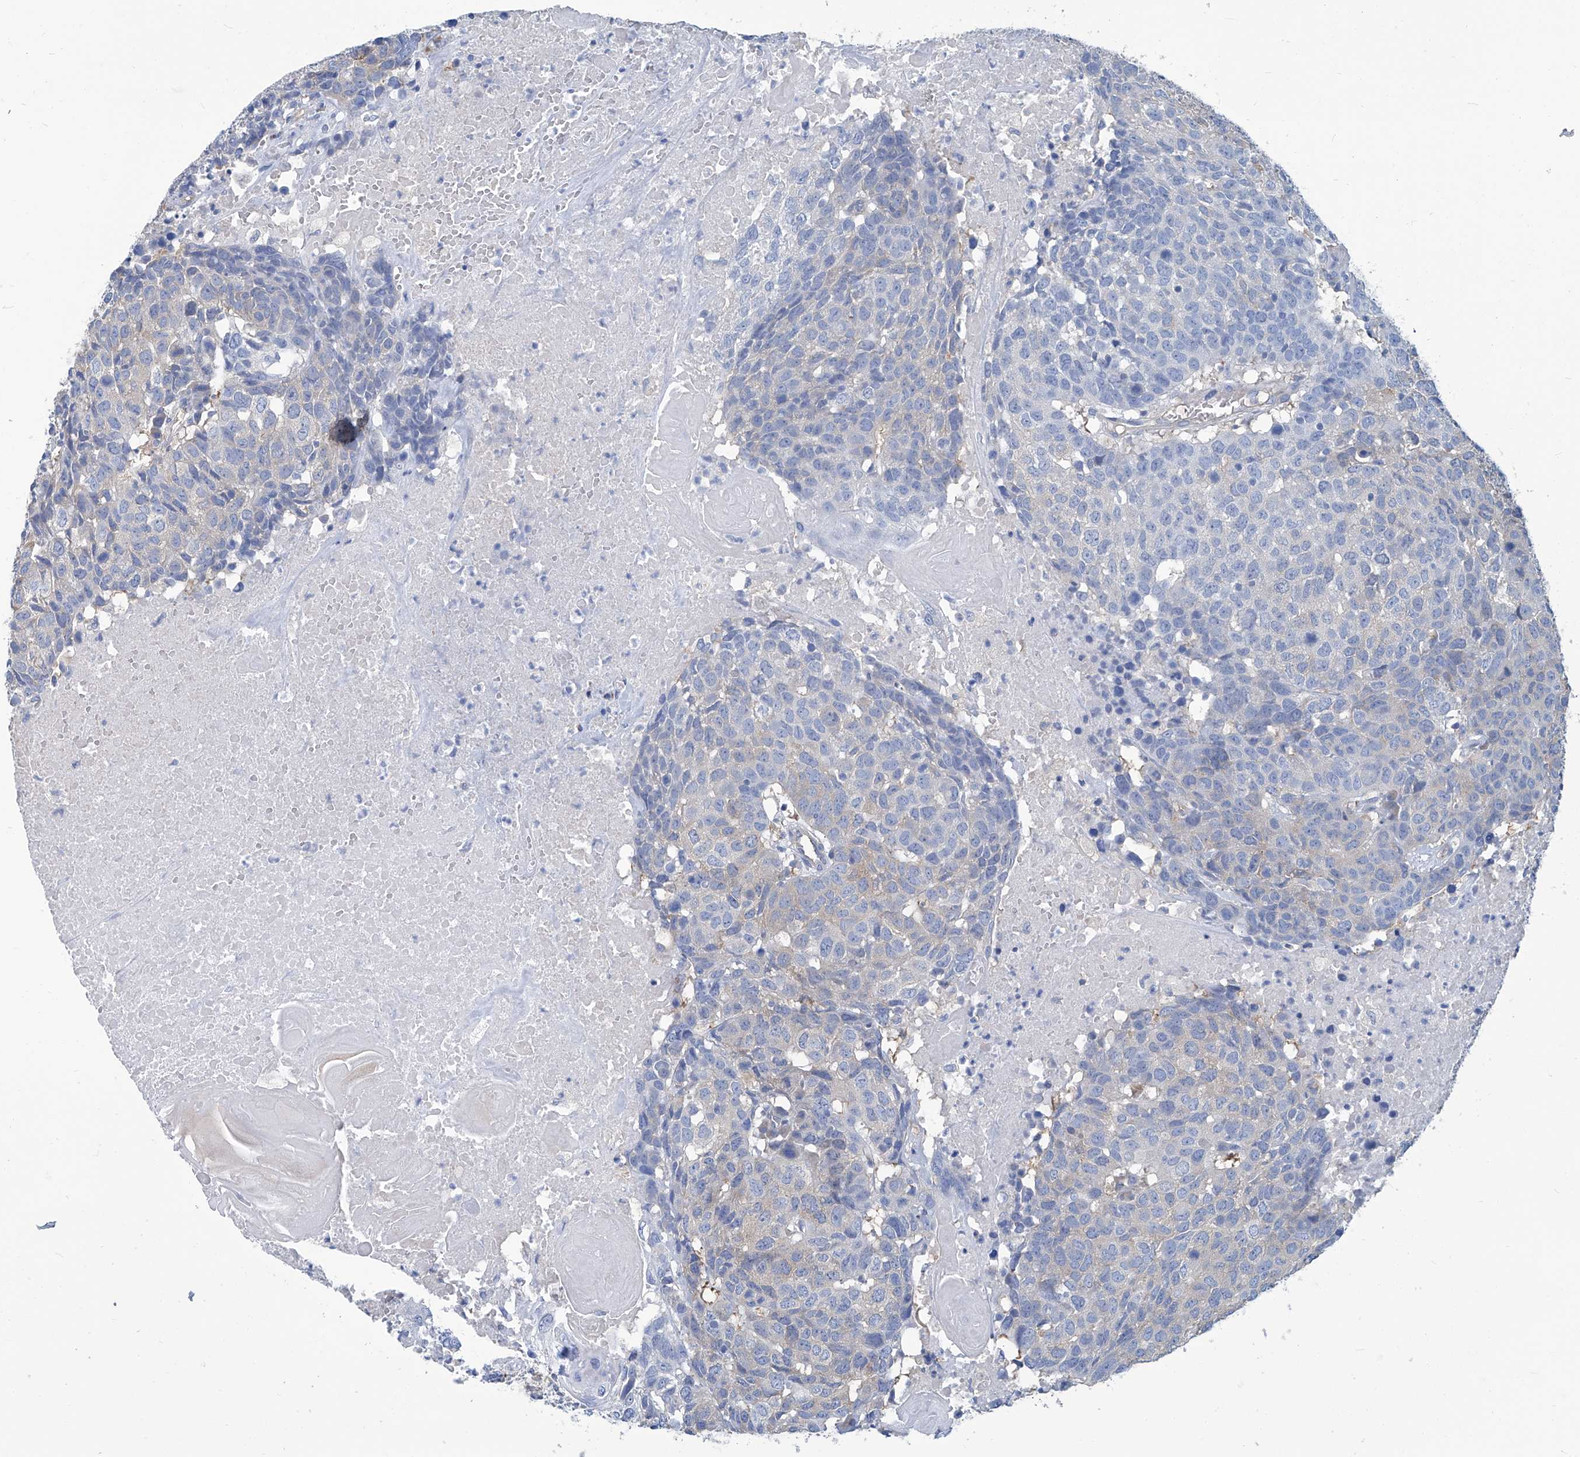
{"staining": {"intensity": "negative", "quantity": "none", "location": "none"}, "tissue": "head and neck cancer", "cell_type": "Tumor cells", "image_type": "cancer", "snomed": [{"axis": "morphology", "description": "Squamous cell carcinoma, NOS"}, {"axis": "topography", "description": "Head-Neck"}], "caption": "This image is of head and neck cancer (squamous cell carcinoma) stained with immunohistochemistry (IHC) to label a protein in brown with the nuclei are counter-stained blue. There is no positivity in tumor cells.", "gene": "PFKL", "patient": {"sex": "male", "age": 66}}